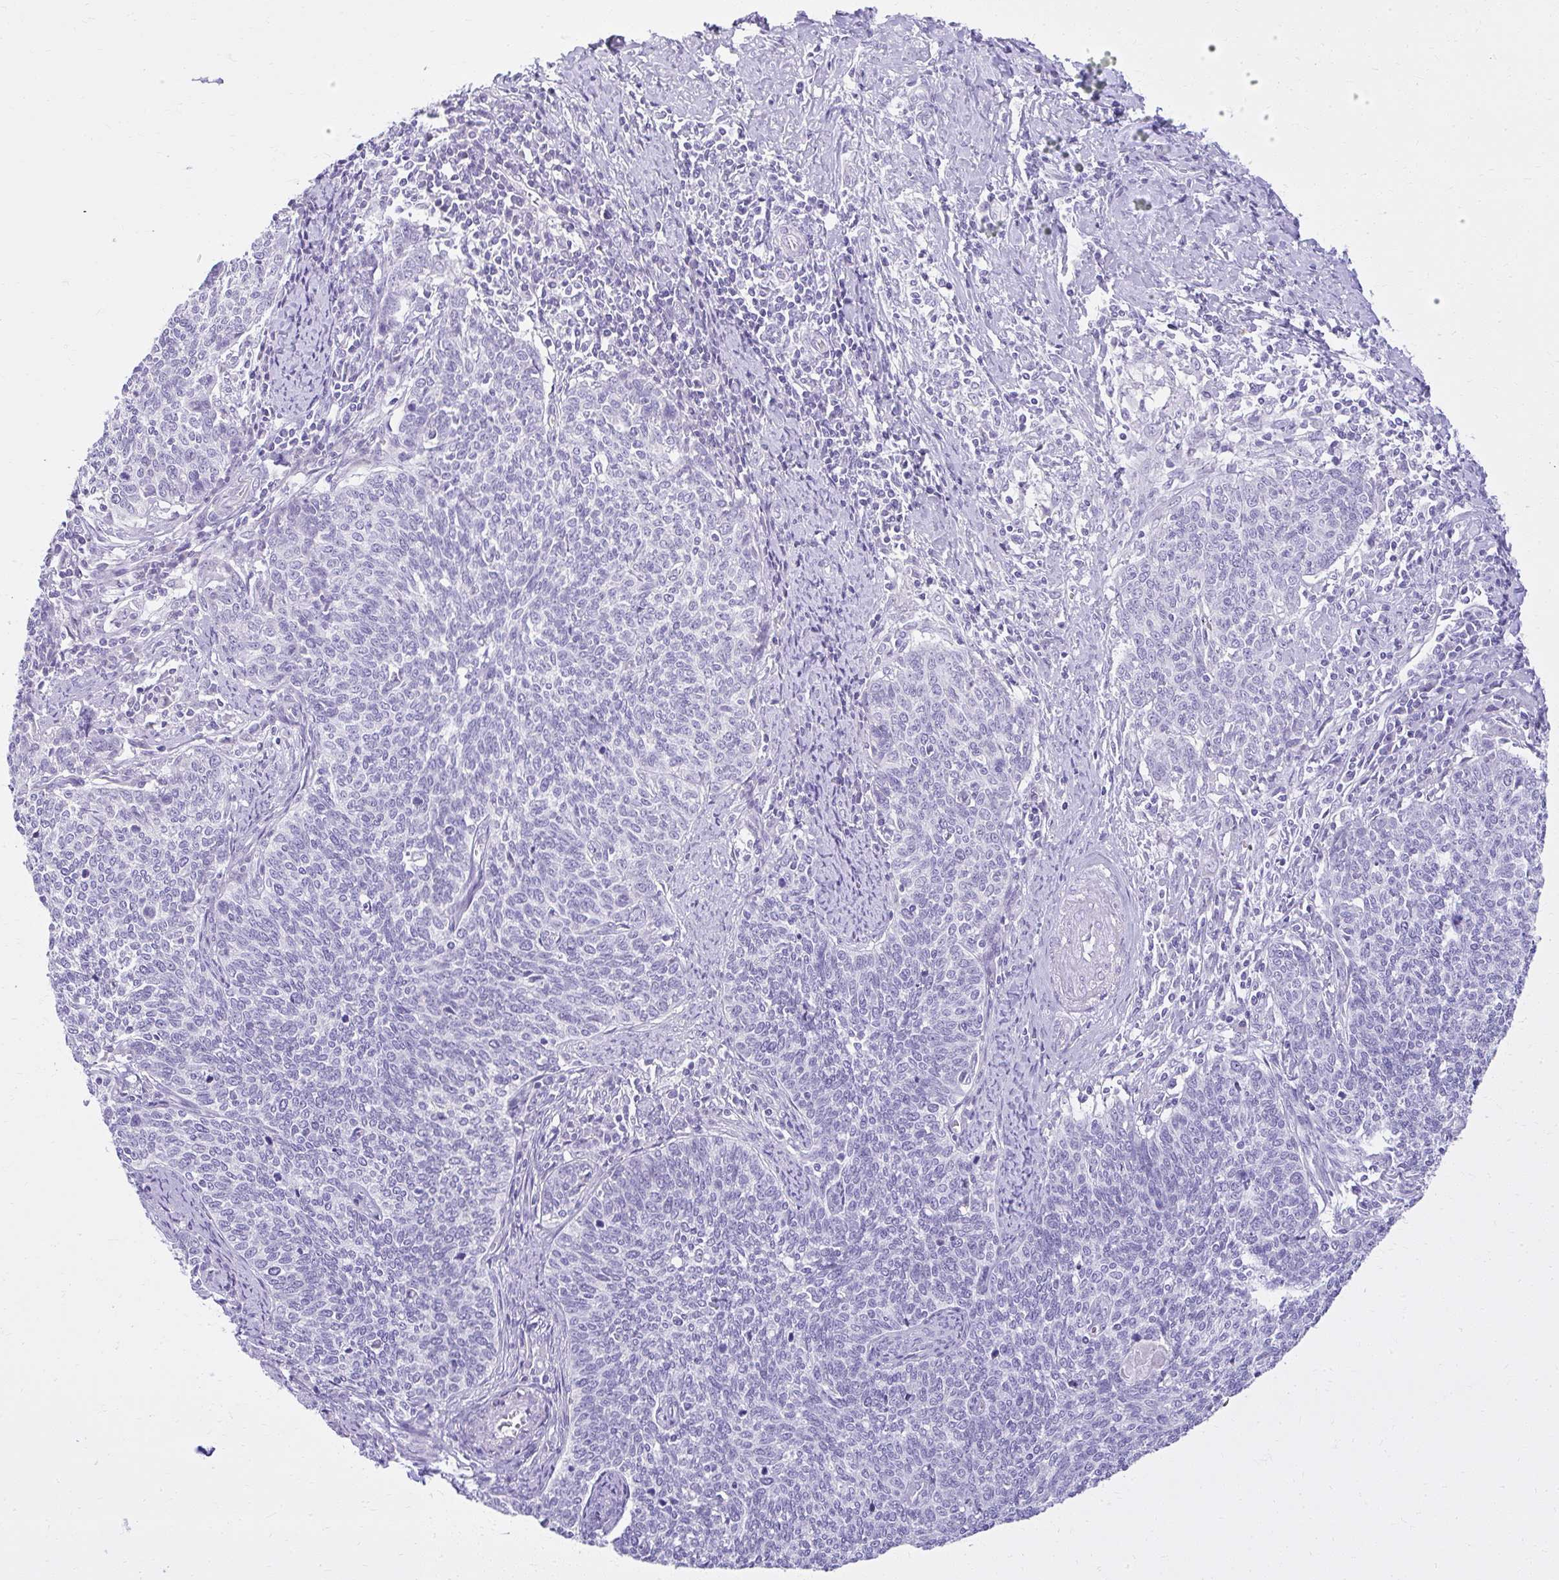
{"staining": {"intensity": "negative", "quantity": "none", "location": "none"}, "tissue": "cervical cancer", "cell_type": "Tumor cells", "image_type": "cancer", "snomed": [{"axis": "morphology", "description": "Squamous cell carcinoma, NOS"}, {"axis": "topography", "description": "Cervix"}], "caption": "Human squamous cell carcinoma (cervical) stained for a protein using immunohistochemistry shows no expression in tumor cells.", "gene": "PRAP1", "patient": {"sex": "female", "age": 39}}